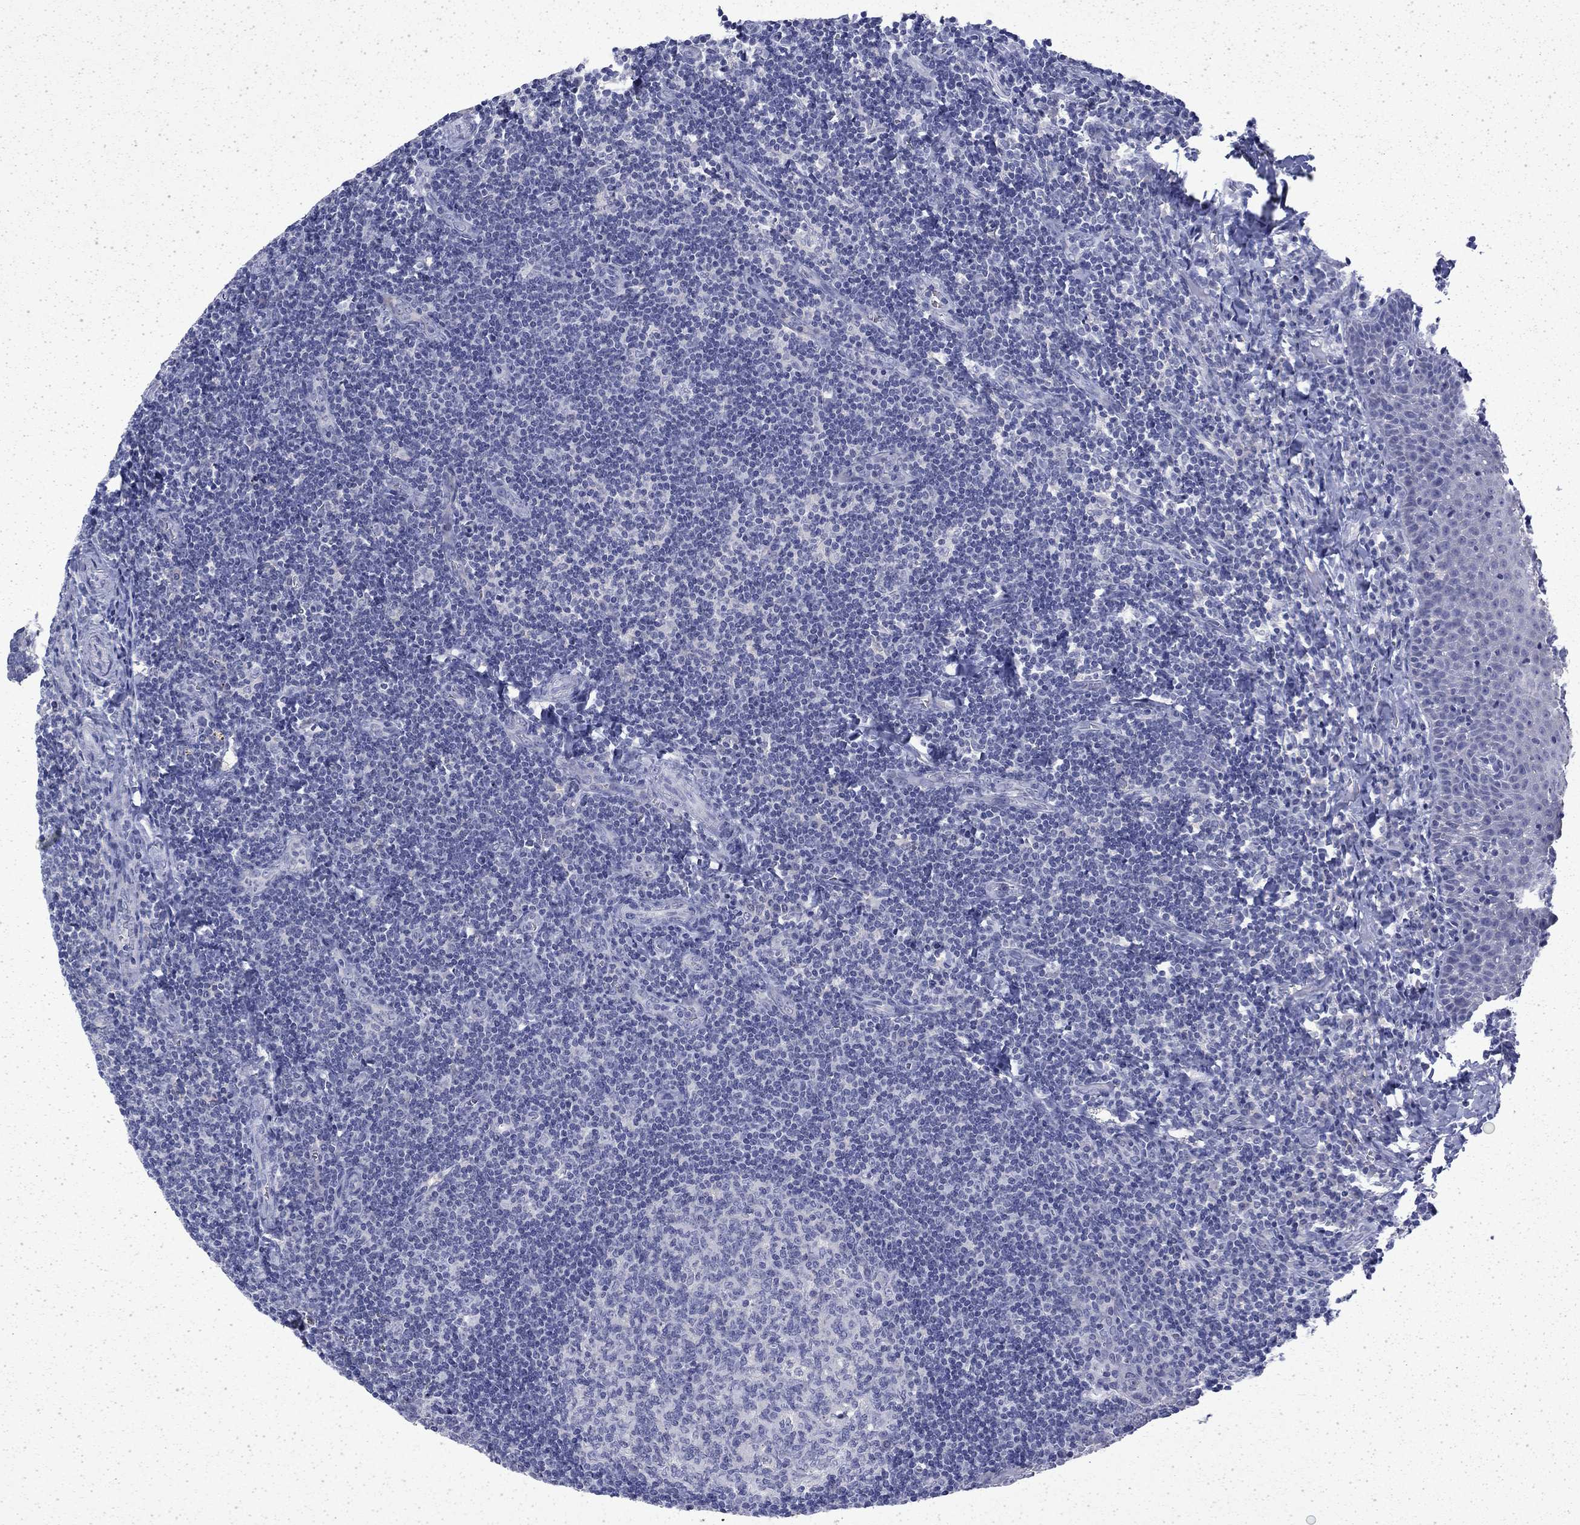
{"staining": {"intensity": "negative", "quantity": "none", "location": "none"}, "tissue": "tonsil", "cell_type": "Germinal center cells", "image_type": "normal", "snomed": [{"axis": "morphology", "description": "Normal tissue, NOS"}, {"axis": "morphology", "description": "Inflammation, NOS"}, {"axis": "topography", "description": "Tonsil"}], "caption": "Unremarkable tonsil was stained to show a protein in brown. There is no significant positivity in germinal center cells. (Immunohistochemistry (ihc), brightfield microscopy, high magnification).", "gene": "ENPP6", "patient": {"sex": "female", "age": 31}}